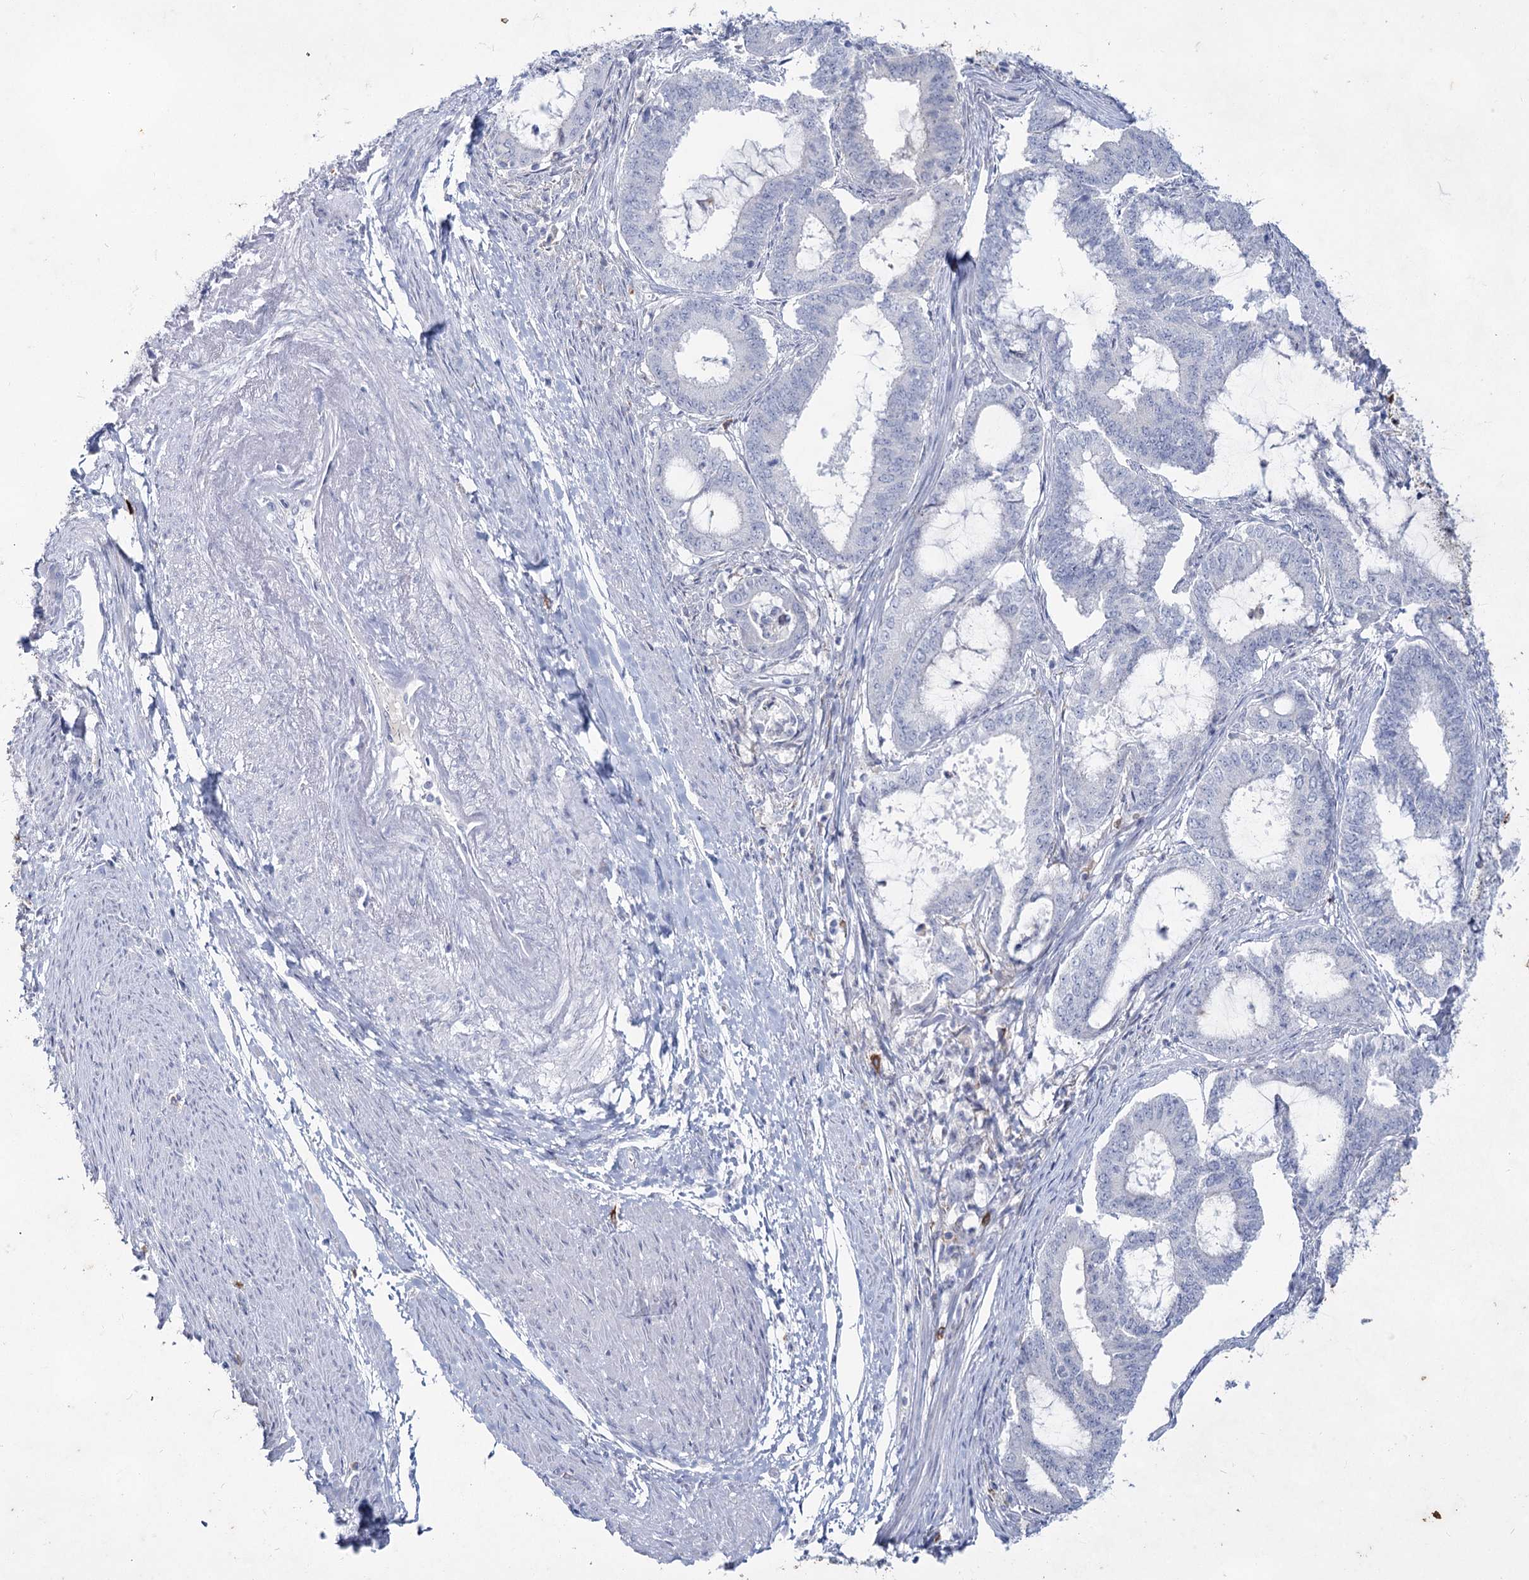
{"staining": {"intensity": "negative", "quantity": "none", "location": "none"}, "tissue": "endometrial cancer", "cell_type": "Tumor cells", "image_type": "cancer", "snomed": [{"axis": "morphology", "description": "Adenocarcinoma, NOS"}, {"axis": "topography", "description": "Endometrium"}], "caption": "Micrograph shows no protein staining in tumor cells of adenocarcinoma (endometrial) tissue. The staining was performed using DAB to visualize the protein expression in brown, while the nuclei were stained in blue with hematoxylin (Magnification: 20x).", "gene": "CCDC73", "patient": {"sex": "female", "age": 51}}